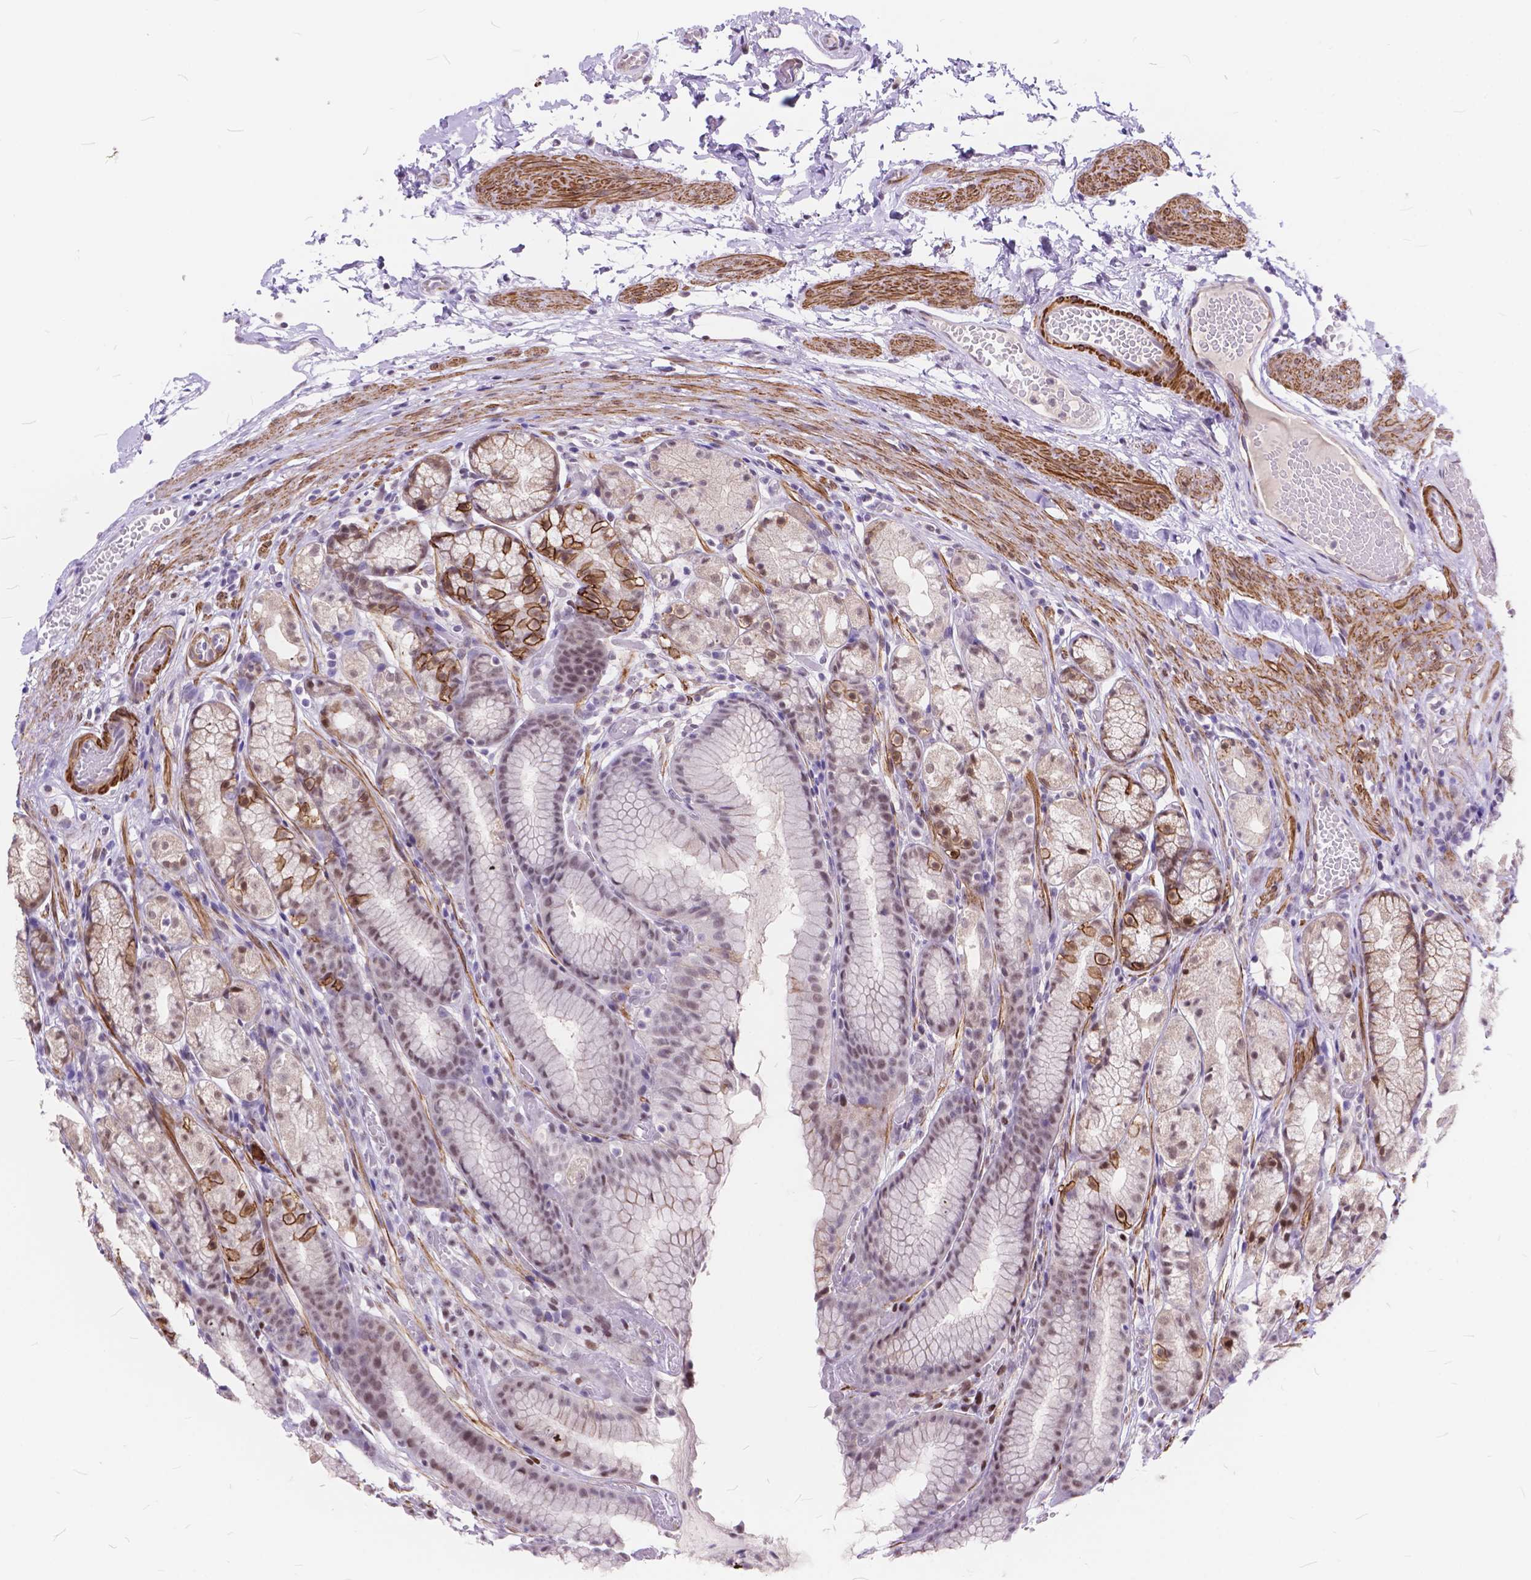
{"staining": {"intensity": "strong", "quantity": "<25%", "location": "cytoplasmic/membranous"}, "tissue": "stomach", "cell_type": "Glandular cells", "image_type": "normal", "snomed": [{"axis": "morphology", "description": "Normal tissue, NOS"}, {"axis": "topography", "description": "Stomach"}], "caption": "Protein expression by immunohistochemistry demonstrates strong cytoplasmic/membranous positivity in approximately <25% of glandular cells in benign stomach. The protein is stained brown, and the nuclei are stained in blue (DAB IHC with brightfield microscopy, high magnification).", "gene": "MAN2C1", "patient": {"sex": "male", "age": 70}}